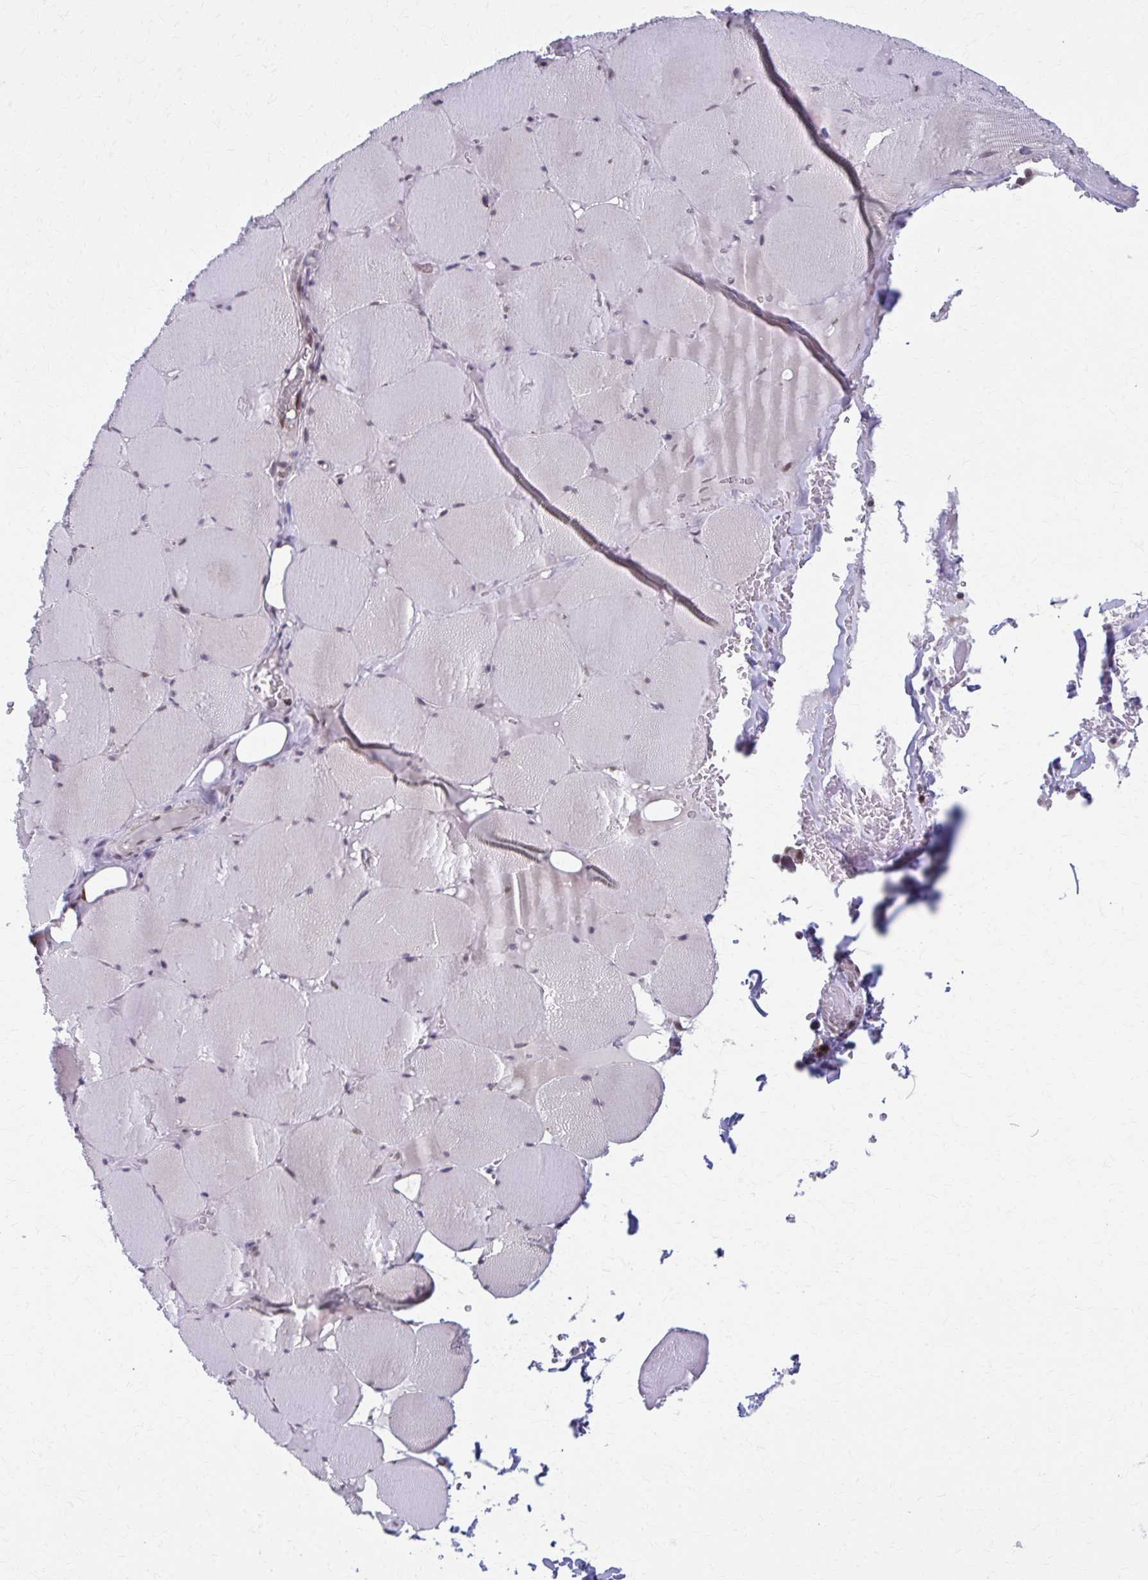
{"staining": {"intensity": "negative", "quantity": "none", "location": "none"}, "tissue": "skeletal muscle", "cell_type": "Myocytes", "image_type": "normal", "snomed": [{"axis": "morphology", "description": "Normal tissue, NOS"}, {"axis": "topography", "description": "Skeletal muscle"}, {"axis": "topography", "description": "Head-Neck"}], "caption": "Photomicrograph shows no protein expression in myocytes of benign skeletal muscle. (Brightfield microscopy of DAB (3,3'-diaminobenzidine) immunohistochemistry (IHC) at high magnification).", "gene": "SETBP1", "patient": {"sex": "male", "age": 66}}